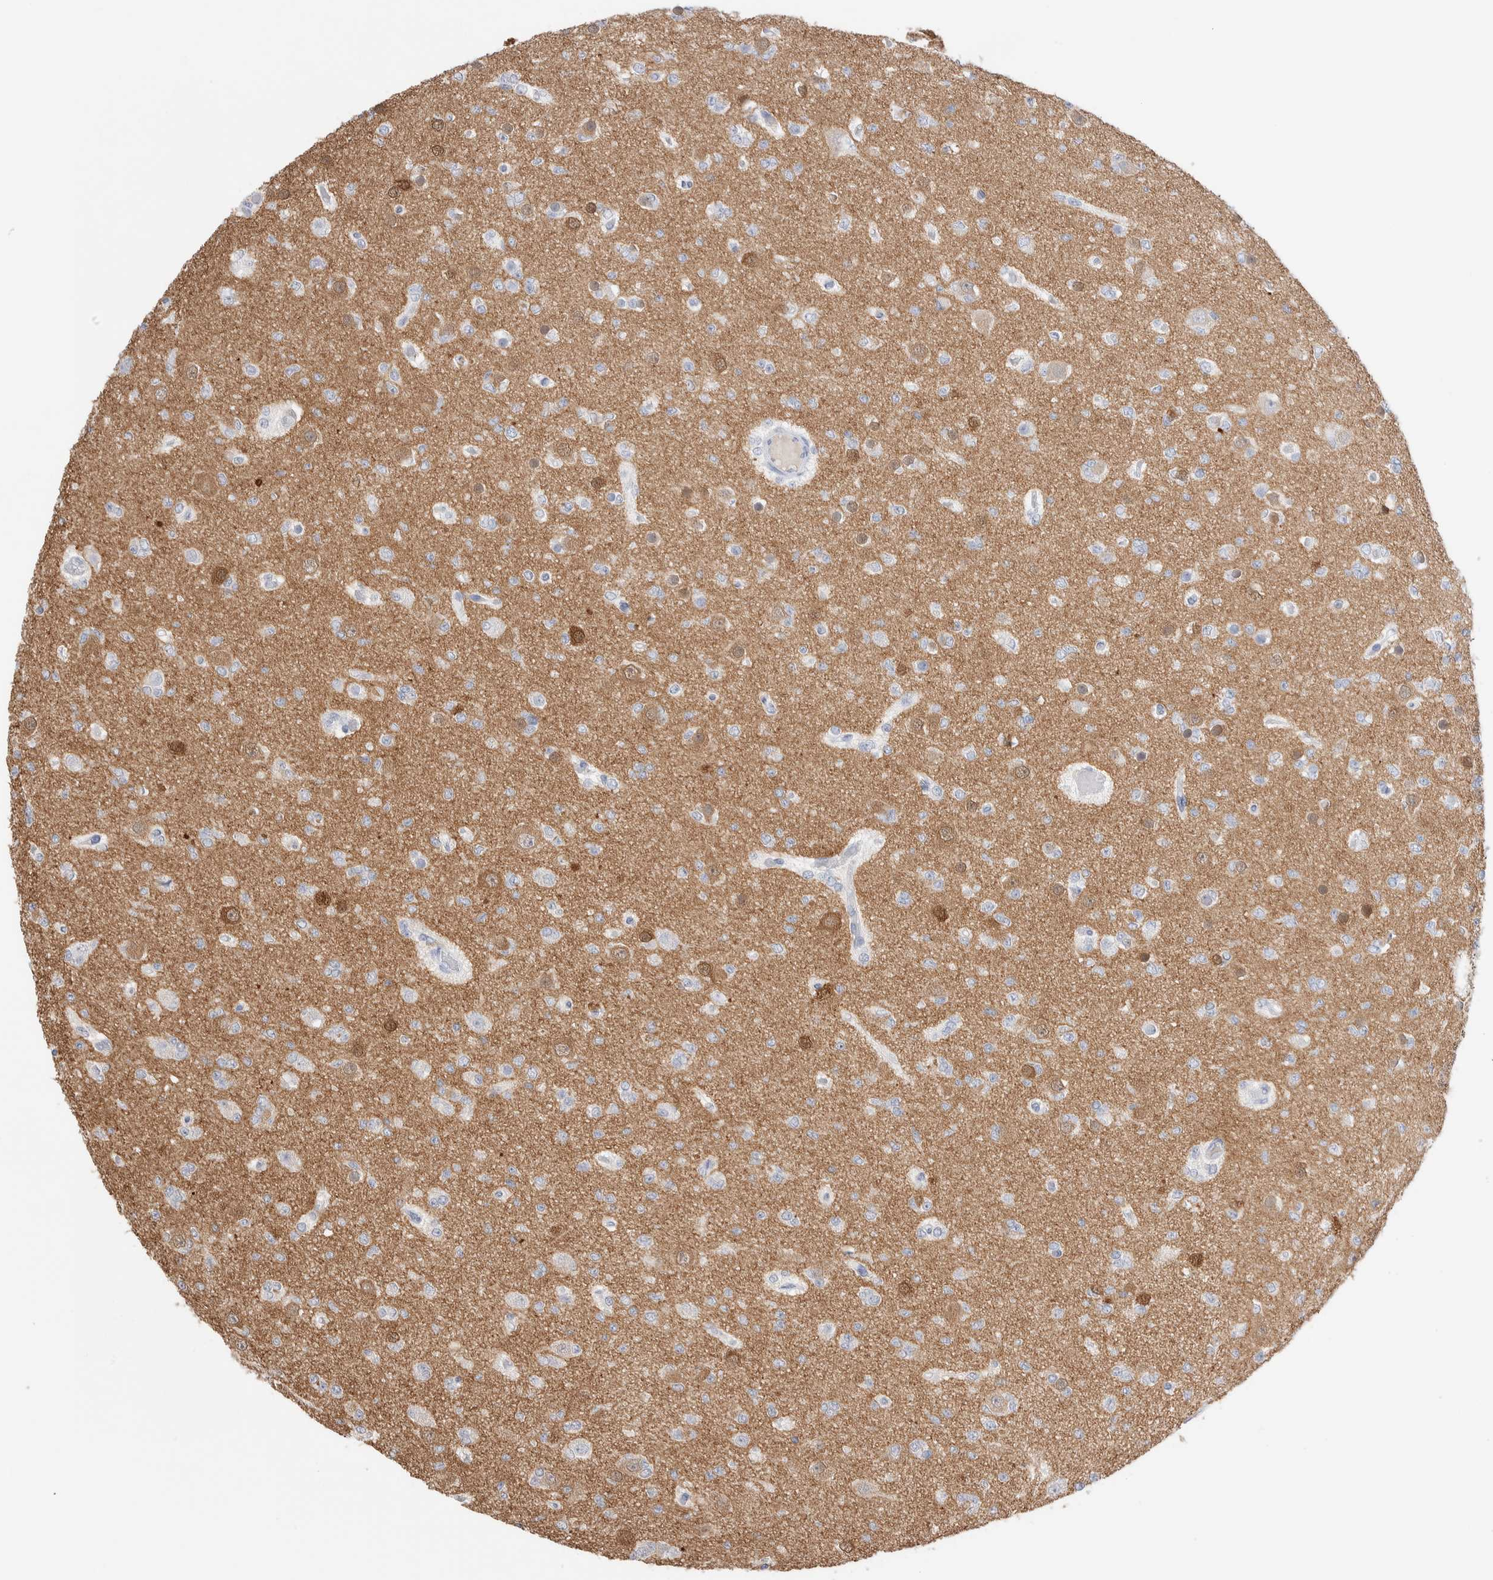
{"staining": {"intensity": "weak", "quantity": "<25%", "location": "cytoplasmic/membranous"}, "tissue": "glioma", "cell_type": "Tumor cells", "image_type": "cancer", "snomed": [{"axis": "morphology", "description": "Glioma, malignant, Low grade"}, {"axis": "topography", "description": "Brain"}], "caption": "This is a photomicrograph of IHC staining of low-grade glioma (malignant), which shows no staining in tumor cells.", "gene": "GDA", "patient": {"sex": "female", "age": 22}}